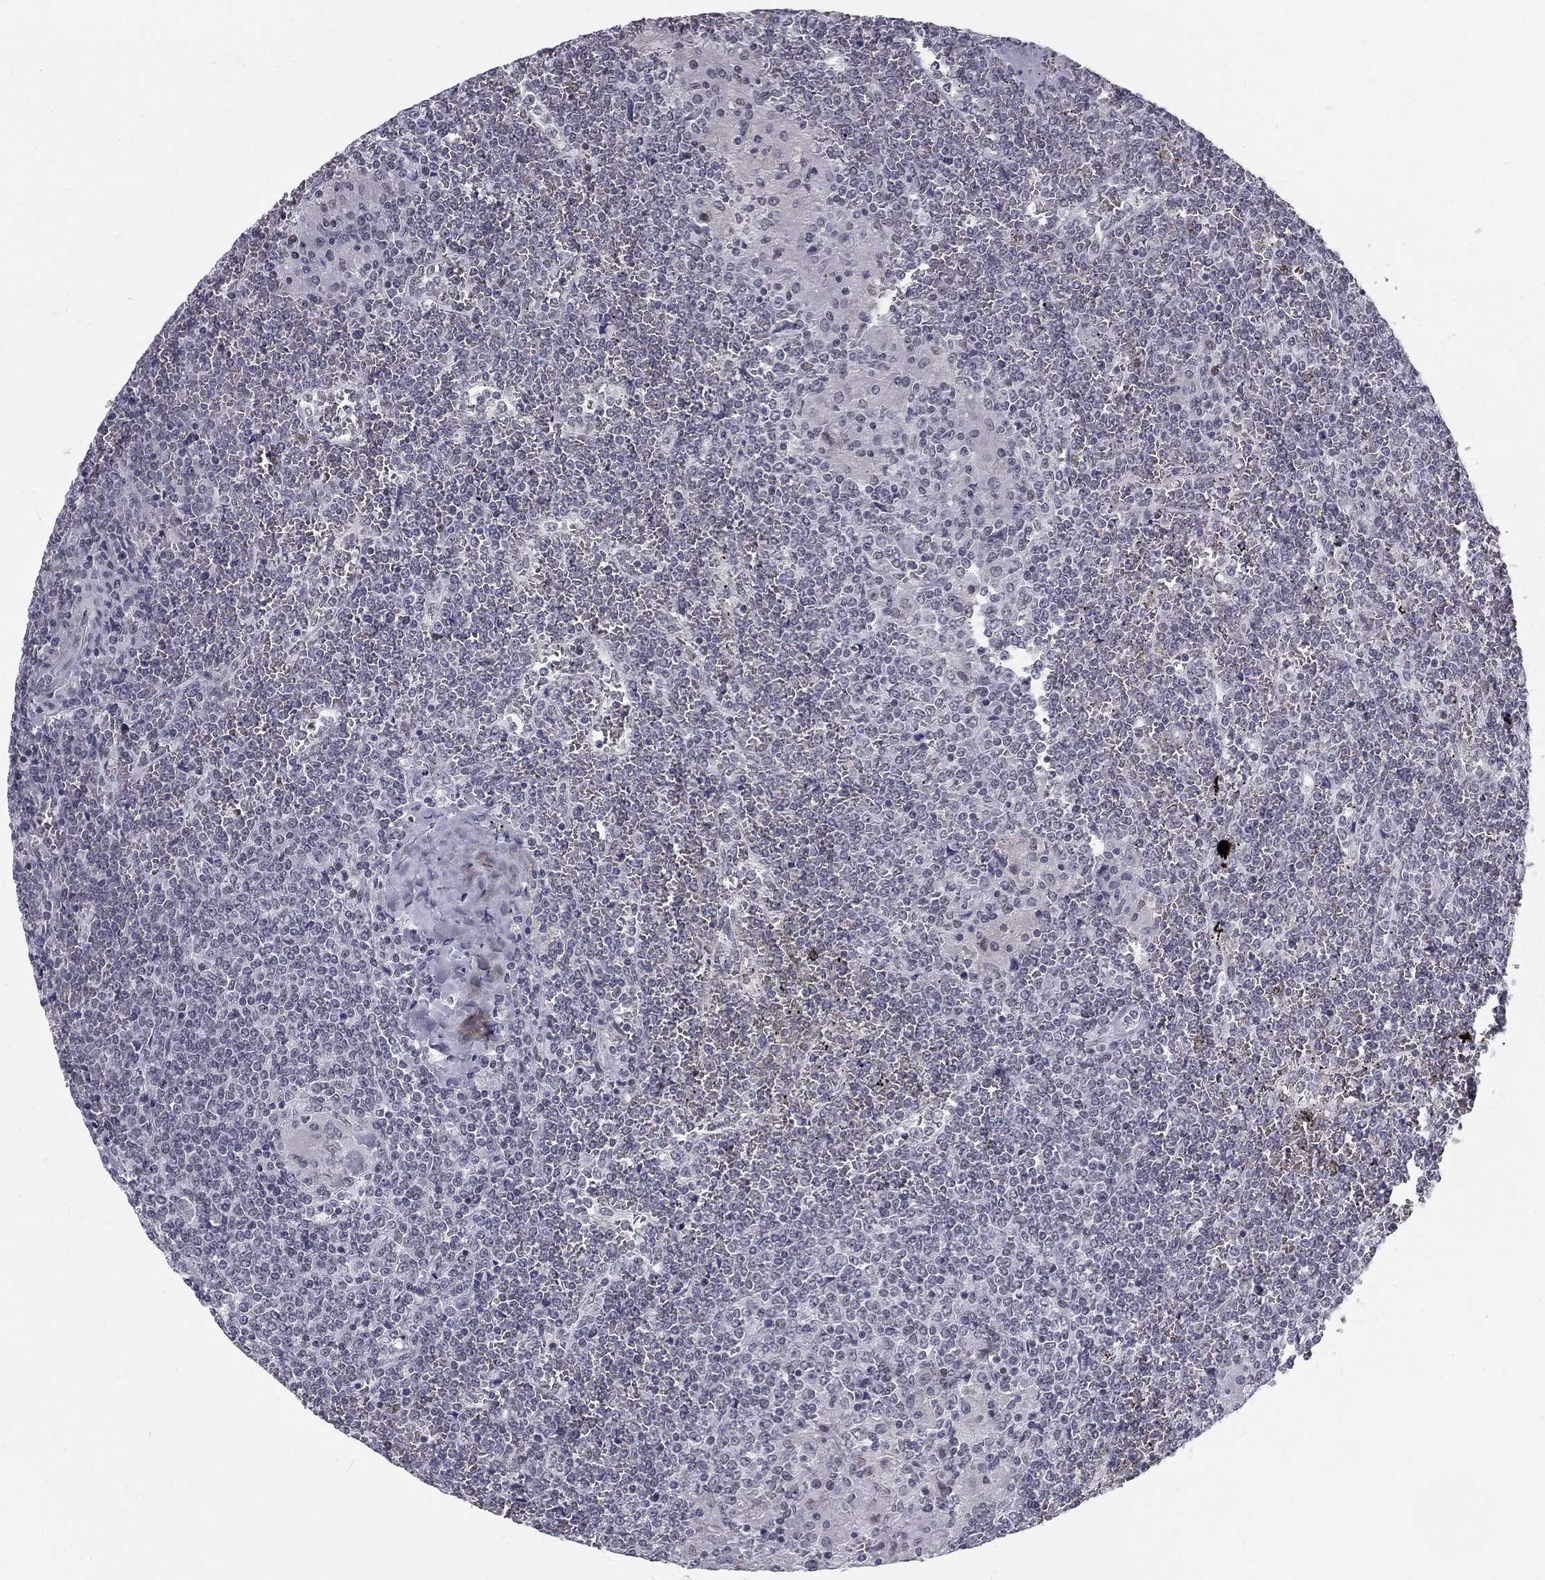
{"staining": {"intensity": "negative", "quantity": "none", "location": "none"}, "tissue": "lymphoma", "cell_type": "Tumor cells", "image_type": "cancer", "snomed": [{"axis": "morphology", "description": "Malignant lymphoma, non-Hodgkin's type, Low grade"}, {"axis": "topography", "description": "Spleen"}], "caption": "This histopathology image is of low-grade malignant lymphoma, non-Hodgkin's type stained with IHC to label a protein in brown with the nuclei are counter-stained blue. There is no expression in tumor cells.", "gene": "SNORC", "patient": {"sex": "female", "age": 19}}